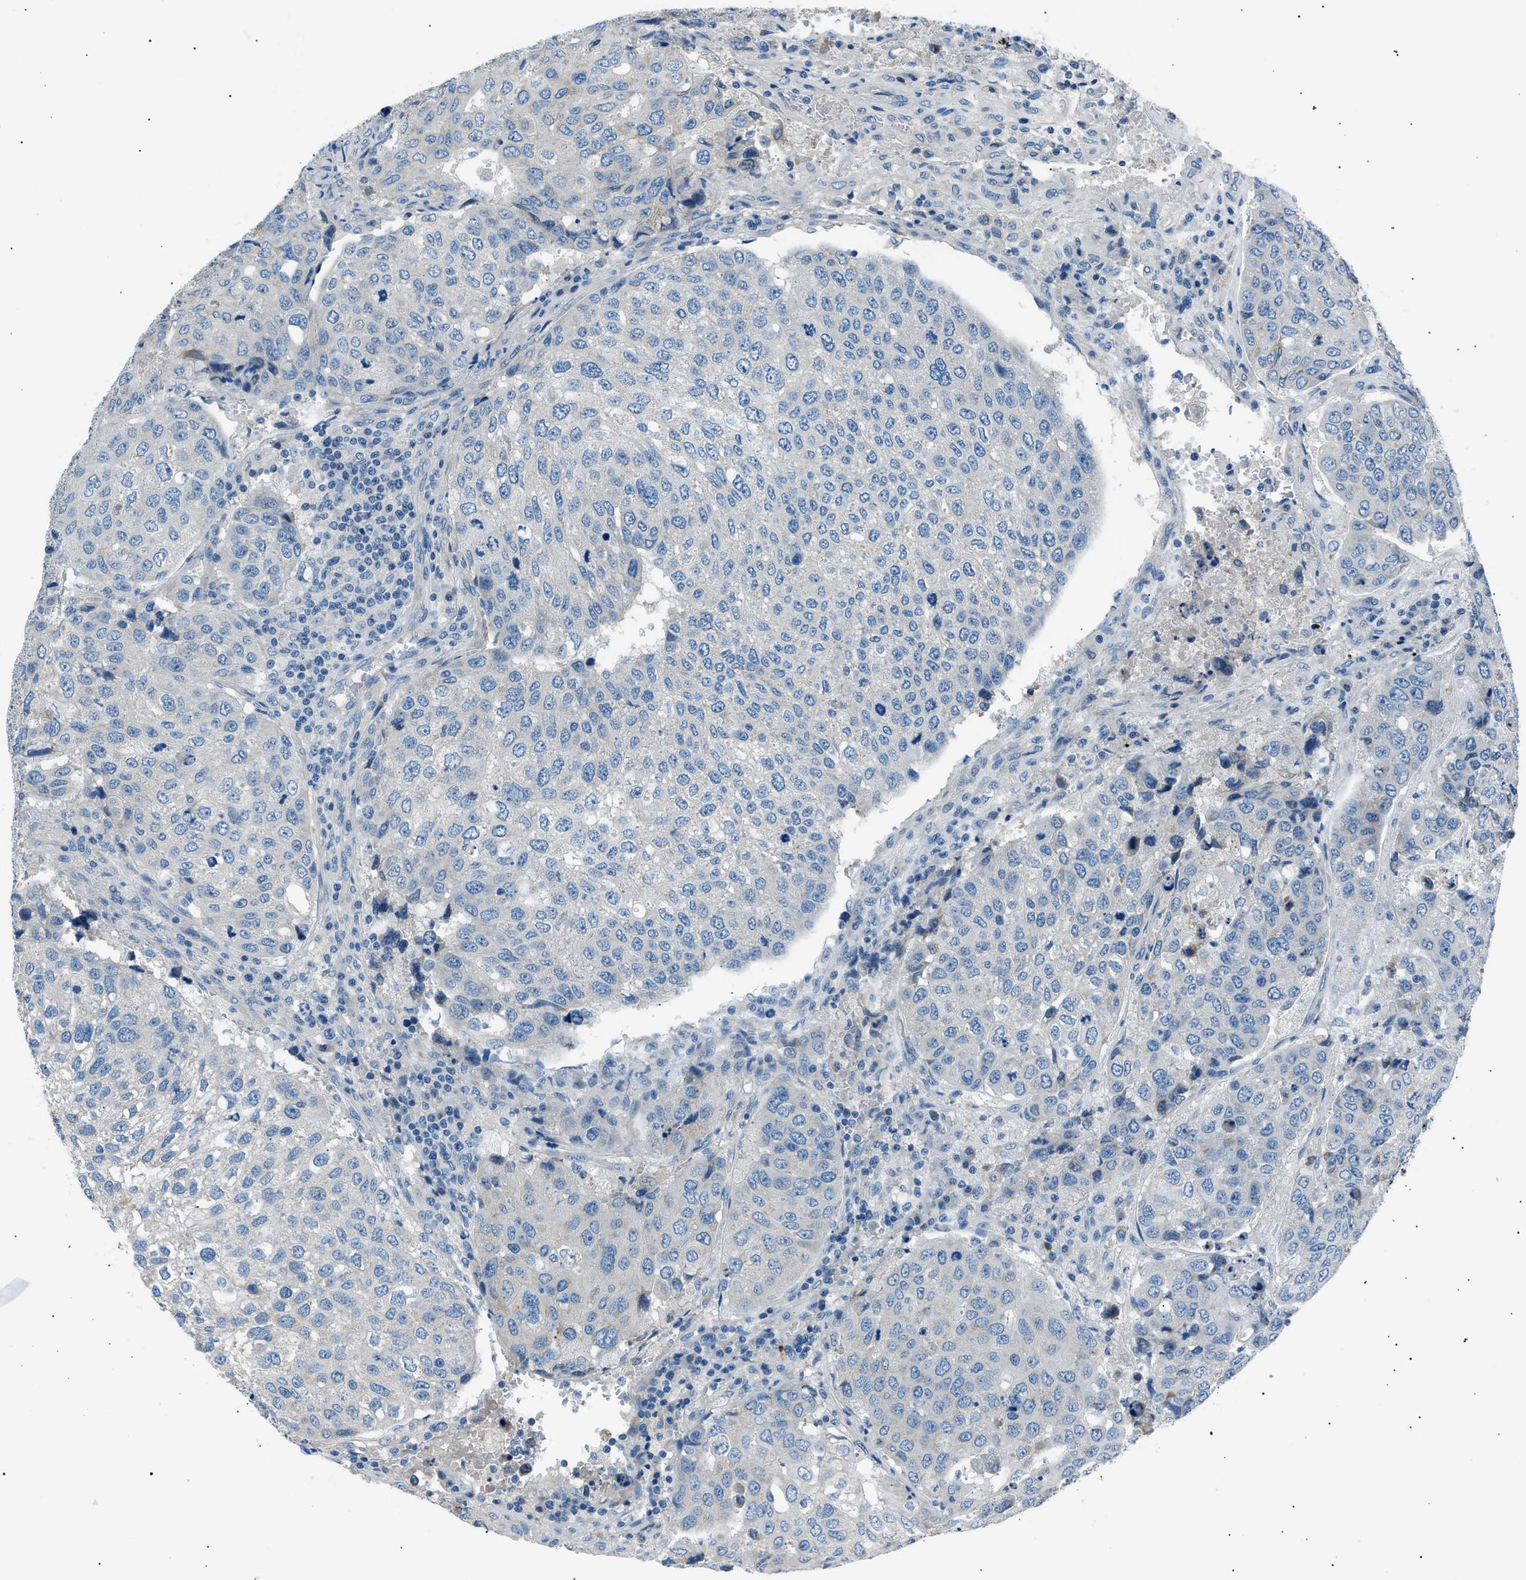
{"staining": {"intensity": "negative", "quantity": "none", "location": "none"}, "tissue": "urothelial cancer", "cell_type": "Tumor cells", "image_type": "cancer", "snomed": [{"axis": "morphology", "description": "Urothelial carcinoma, High grade"}, {"axis": "topography", "description": "Lymph node"}, {"axis": "topography", "description": "Urinary bladder"}], "caption": "Human high-grade urothelial carcinoma stained for a protein using IHC displays no positivity in tumor cells.", "gene": "LRRC37B", "patient": {"sex": "male", "age": 51}}